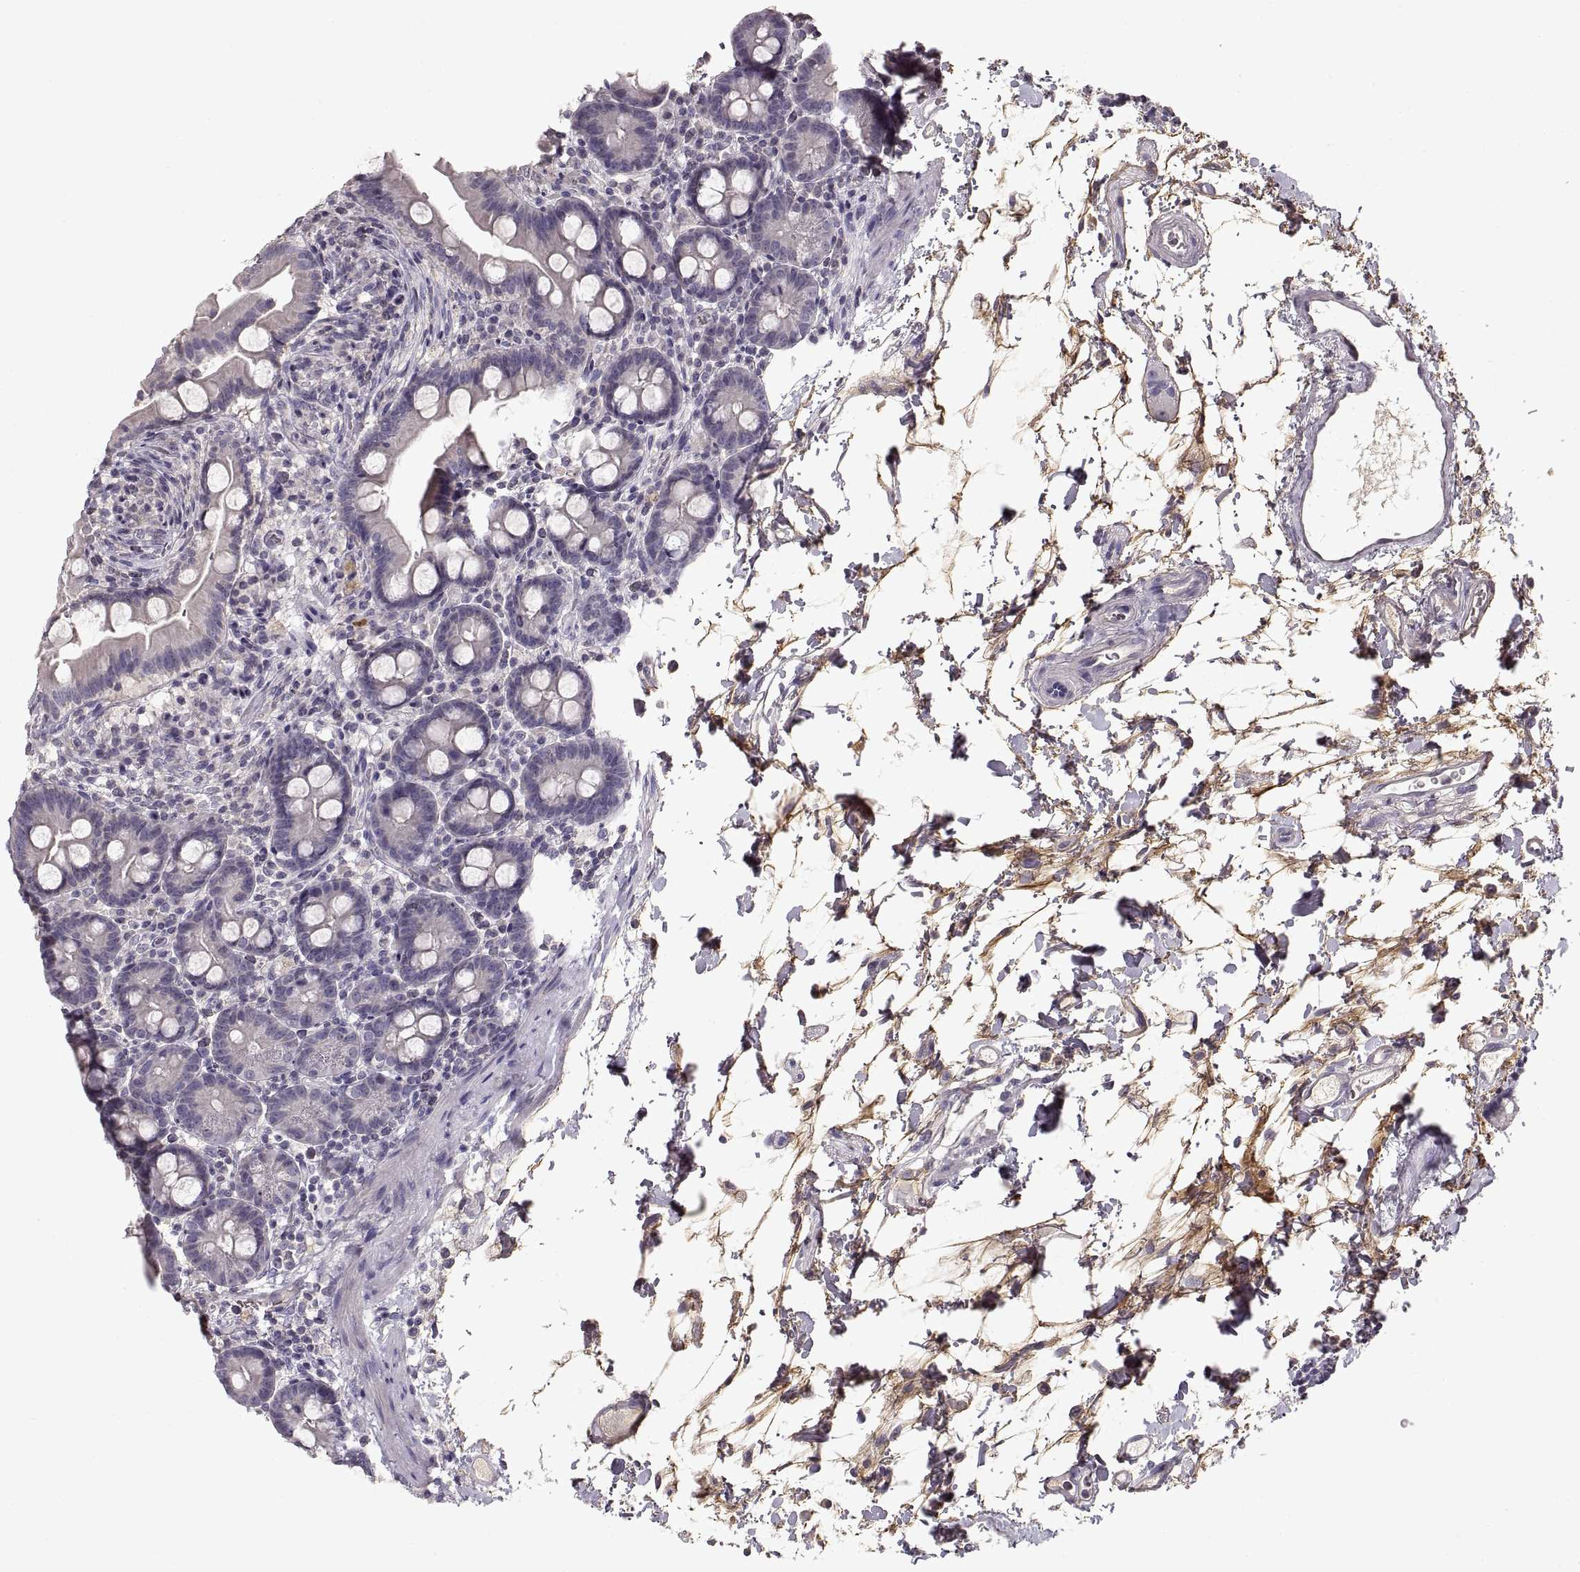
{"staining": {"intensity": "negative", "quantity": "none", "location": "none"}, "tissue": "small intestine", "cell_type": "Glandular cells", "image_type": "normal", "snomed": [{"axis": "morphology", "description": "Normal tissue, NOS"}, {"axis": "topography", "description": "Small intestine"}], "caption": "High power microscopy image of an immunohistochemistry photomicrograph of benign small intestine, revealing no significant staining in glandular cells.", "gene": "ADAM11", "patient": {"sex": "female", "age": 44}}